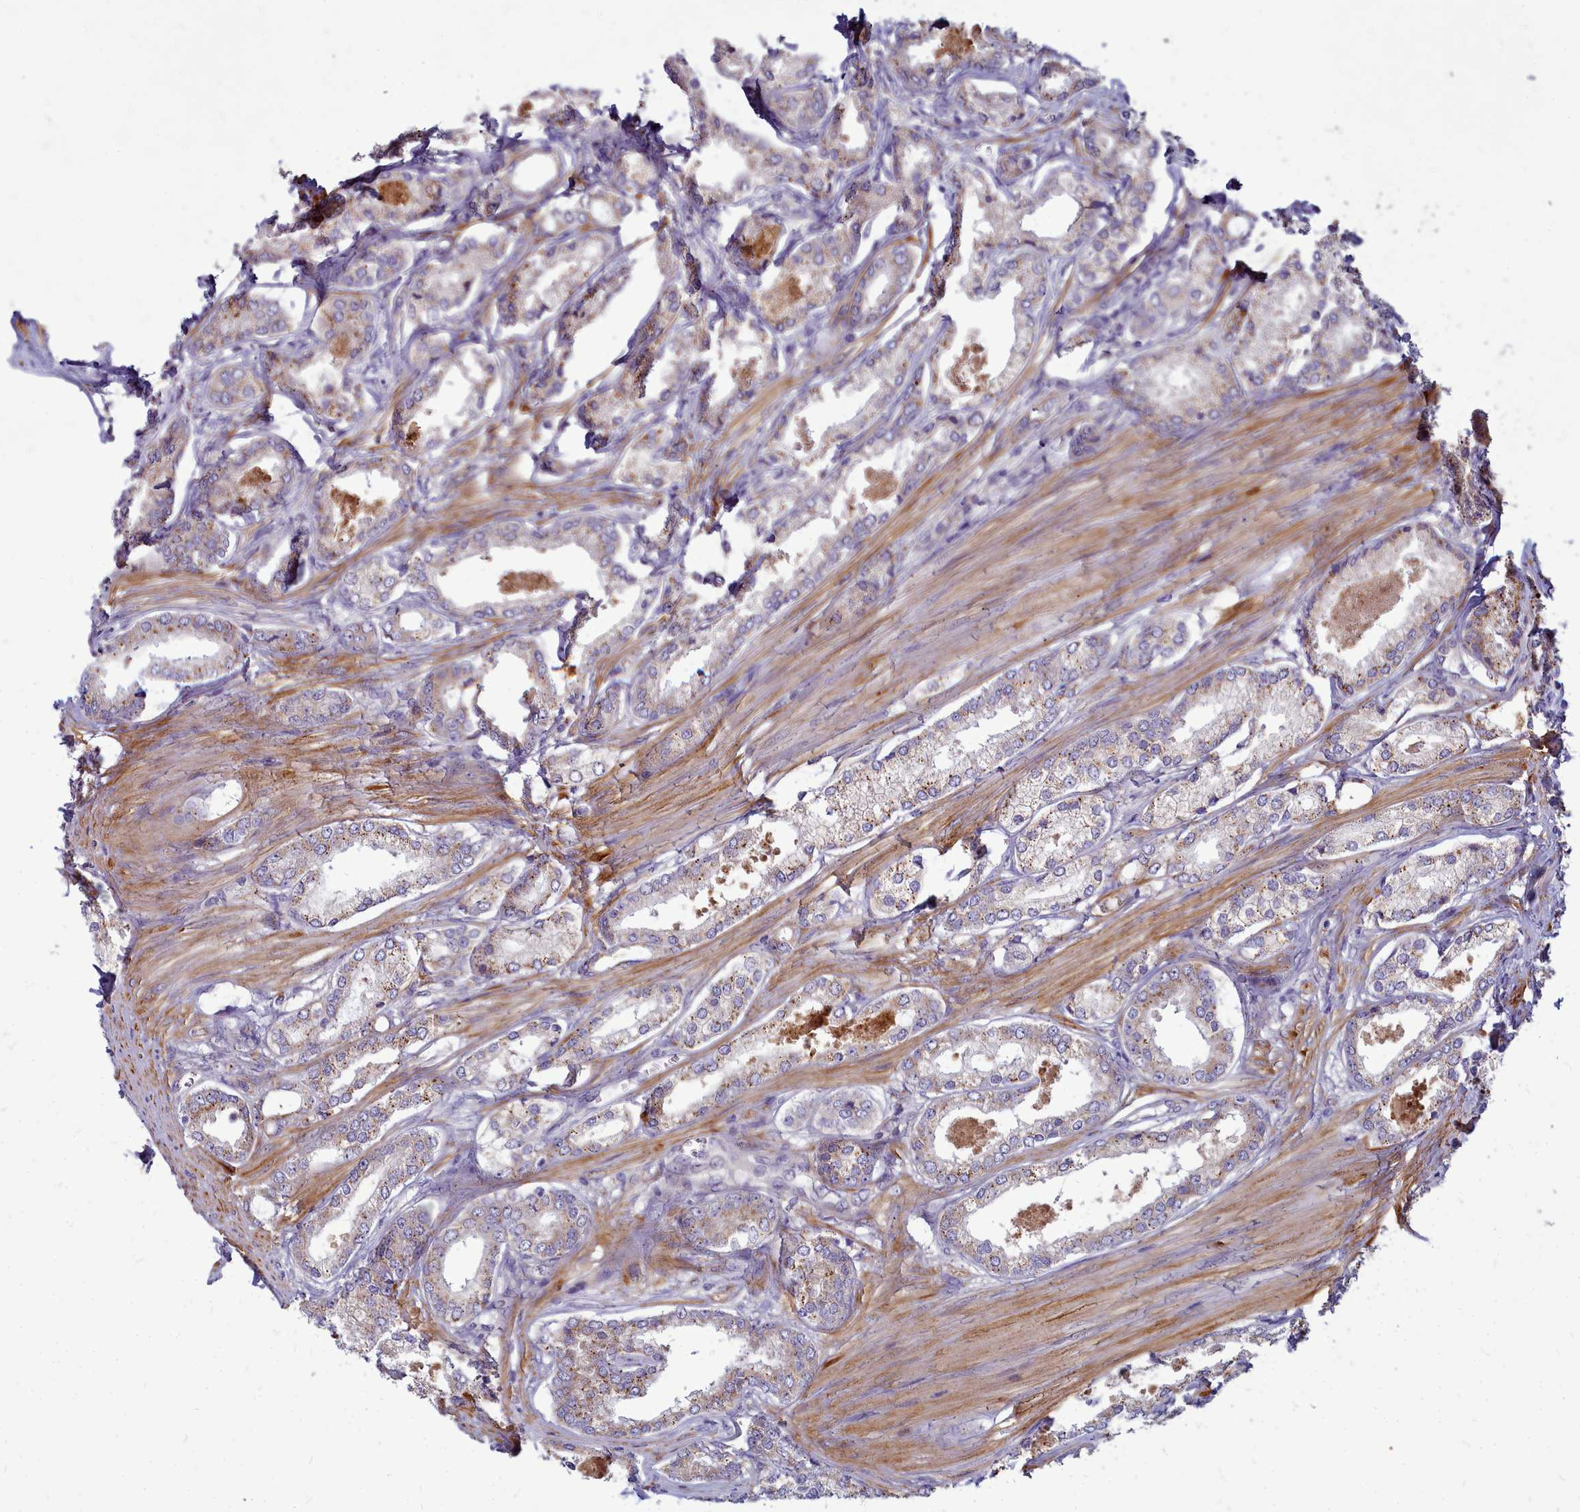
{"staining": {"intensity": "weak", "quantity": "25%-75%", "location": "cytoplasmic/membranous"}, "tissue": "prostate cancer", "cell_type": "Tumor cells", "image_type": "cancer", "snomed": [{"axis": "morphology", "description": "Adenocarcinoma, Low grade"}, {"axis": "topography", "description": "Prostate"}], "caption": "High-power microscopy captured an IHC photomicrograph of prostate cancer (low-grade adenocarcinoma), revealing weak cytoplasmic/membranous expression in about 25%-75% of tumor cells.", "gene": "SMPD4", "patient": {"sex": "male", "age": 68}}